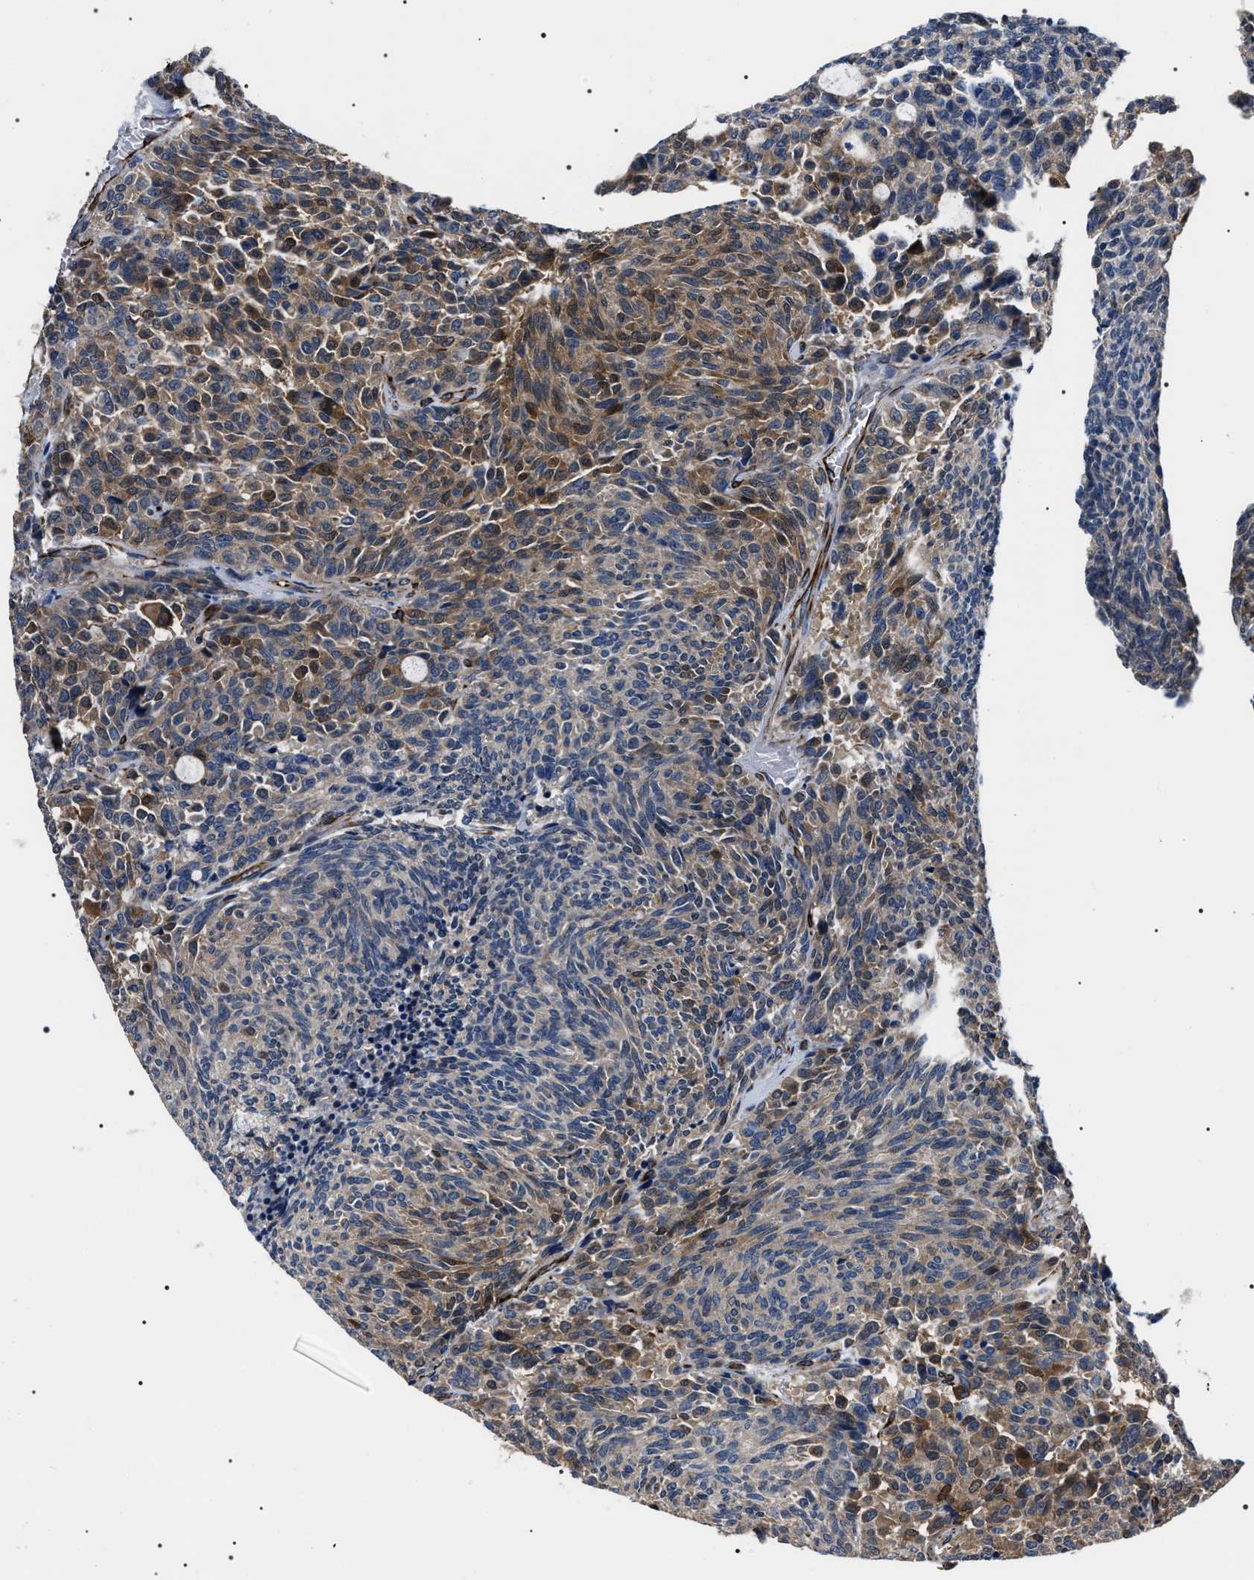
{"staining": {"intensity": "moderate", "quantity": "<25%", "location": "cytoplasmic/membranous"}, "tissue": "carcinoid", "cell_type": "Tumor cells", "image_type": "cancer", "snomed": [{"axis": "morphology", "description": "Carcinoid, malignant, NOS"}, {"axis": "topography", "description": "Pancreas"}], "caption": "Immunohistochemistry (IHC) image of neoplastic tissue: human carcinoid stained using immunohistochemistry (IHC) shows low levels of moderate protein expression localized specifically in the cytoplasmic/membranous of tumor cells, appearing as a cytoplasmic/membranous brown color.", "gene": "BAG2", "patient": {"sex": "female", "age": 54}}